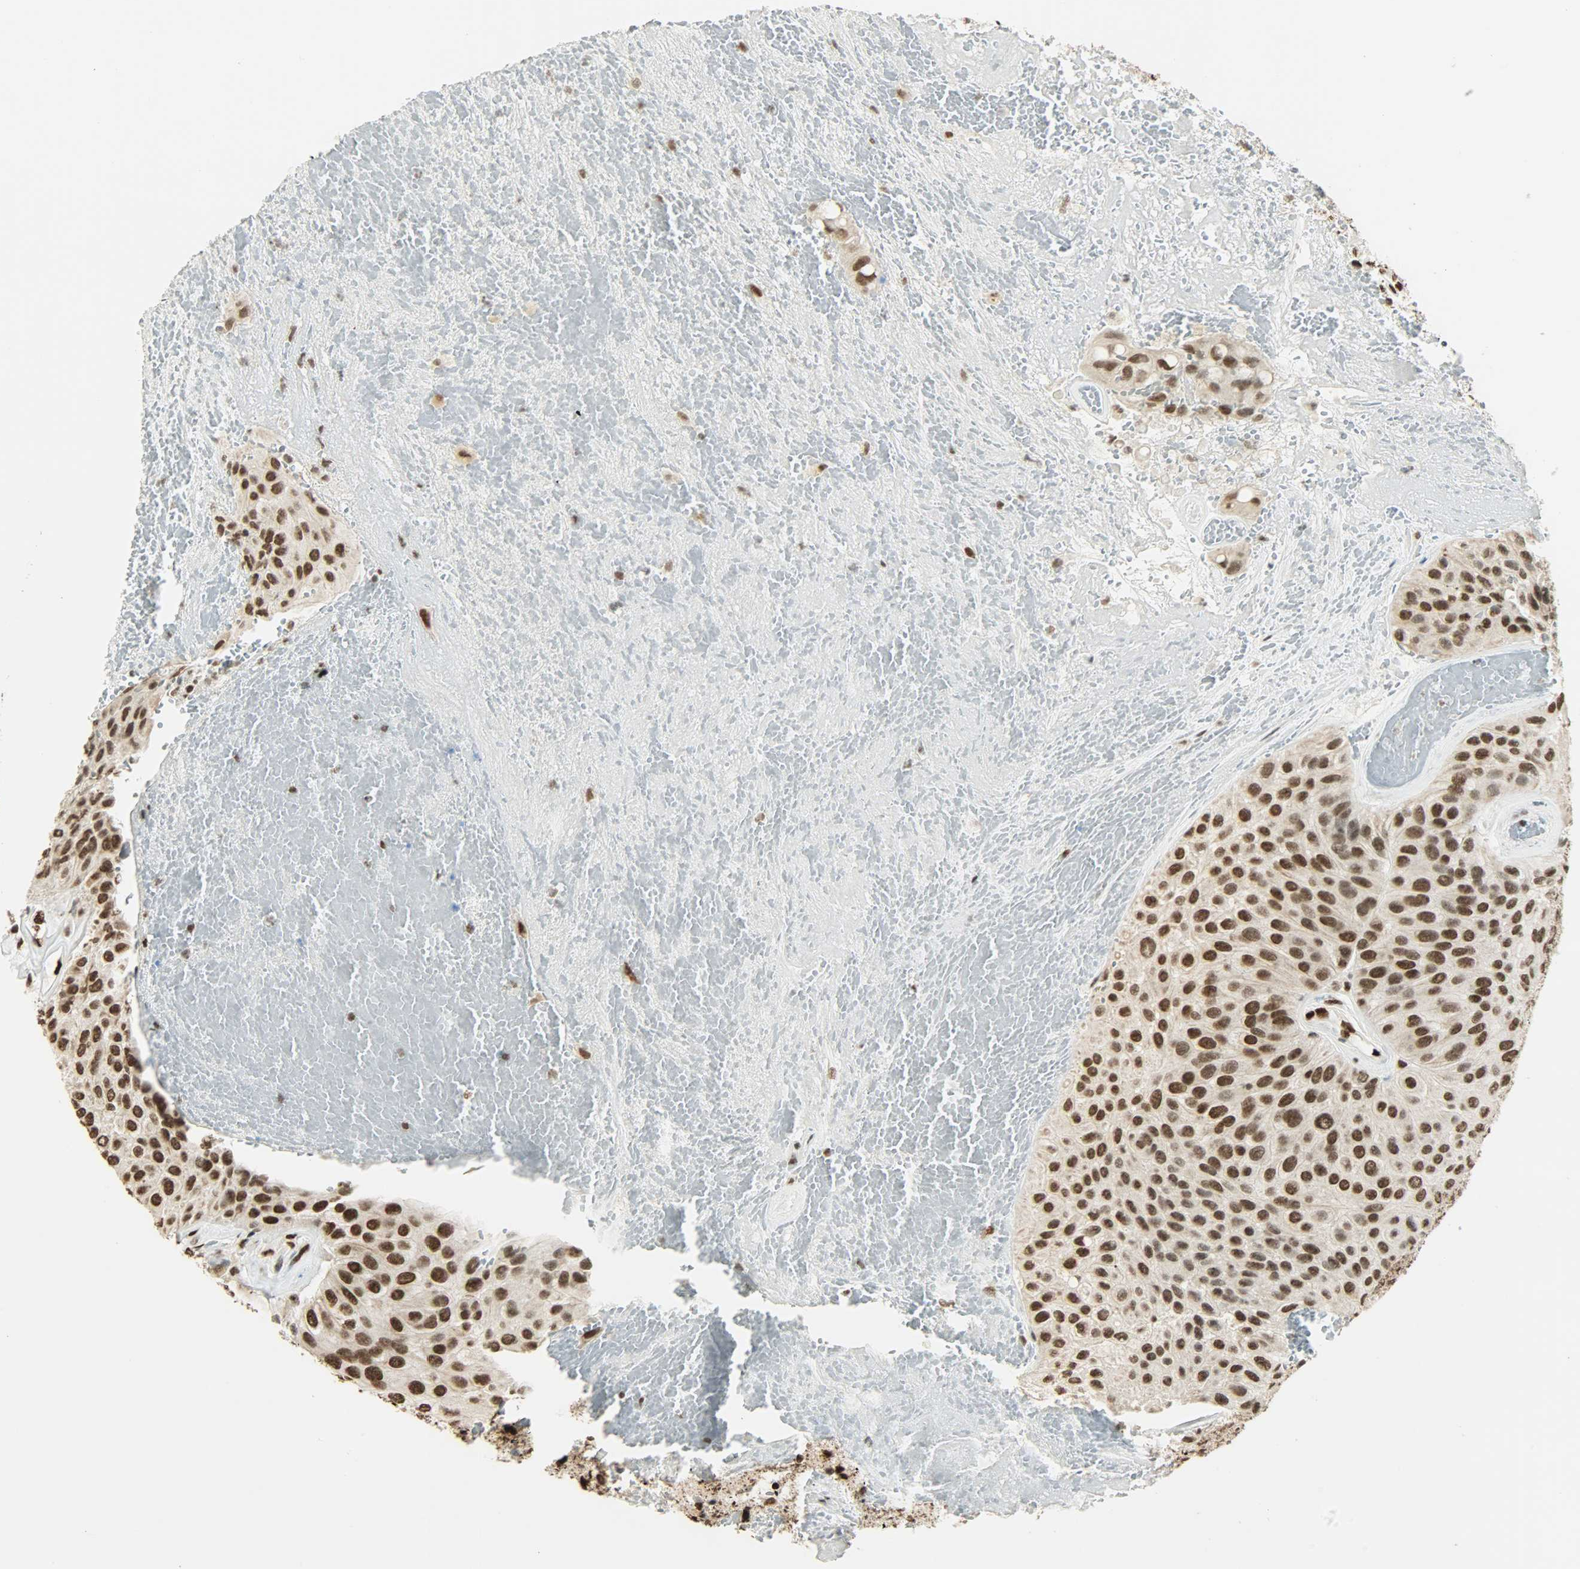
{"staining": {"intensity": "strong", "quantity": ">75%", "location": "nuclear"}, "tissue": "urothelial cancer", "cell_type": "Tumor cells", "image_type": "cancer", "snomed": [{"axis": "morphology", "description": "Urothelial carcinoma, High grade"}, {"axis": "topography", "description": "Urinary bladder"}], "caption": "Tumor cells display strong nuclear positivity in approximately >75% of cells in urothelial cancer. (DAB = brown stain, brightfield microscopy at high magnification).", "gene": "MYEF2", "patient": {"sex": "male", "age": 66}}